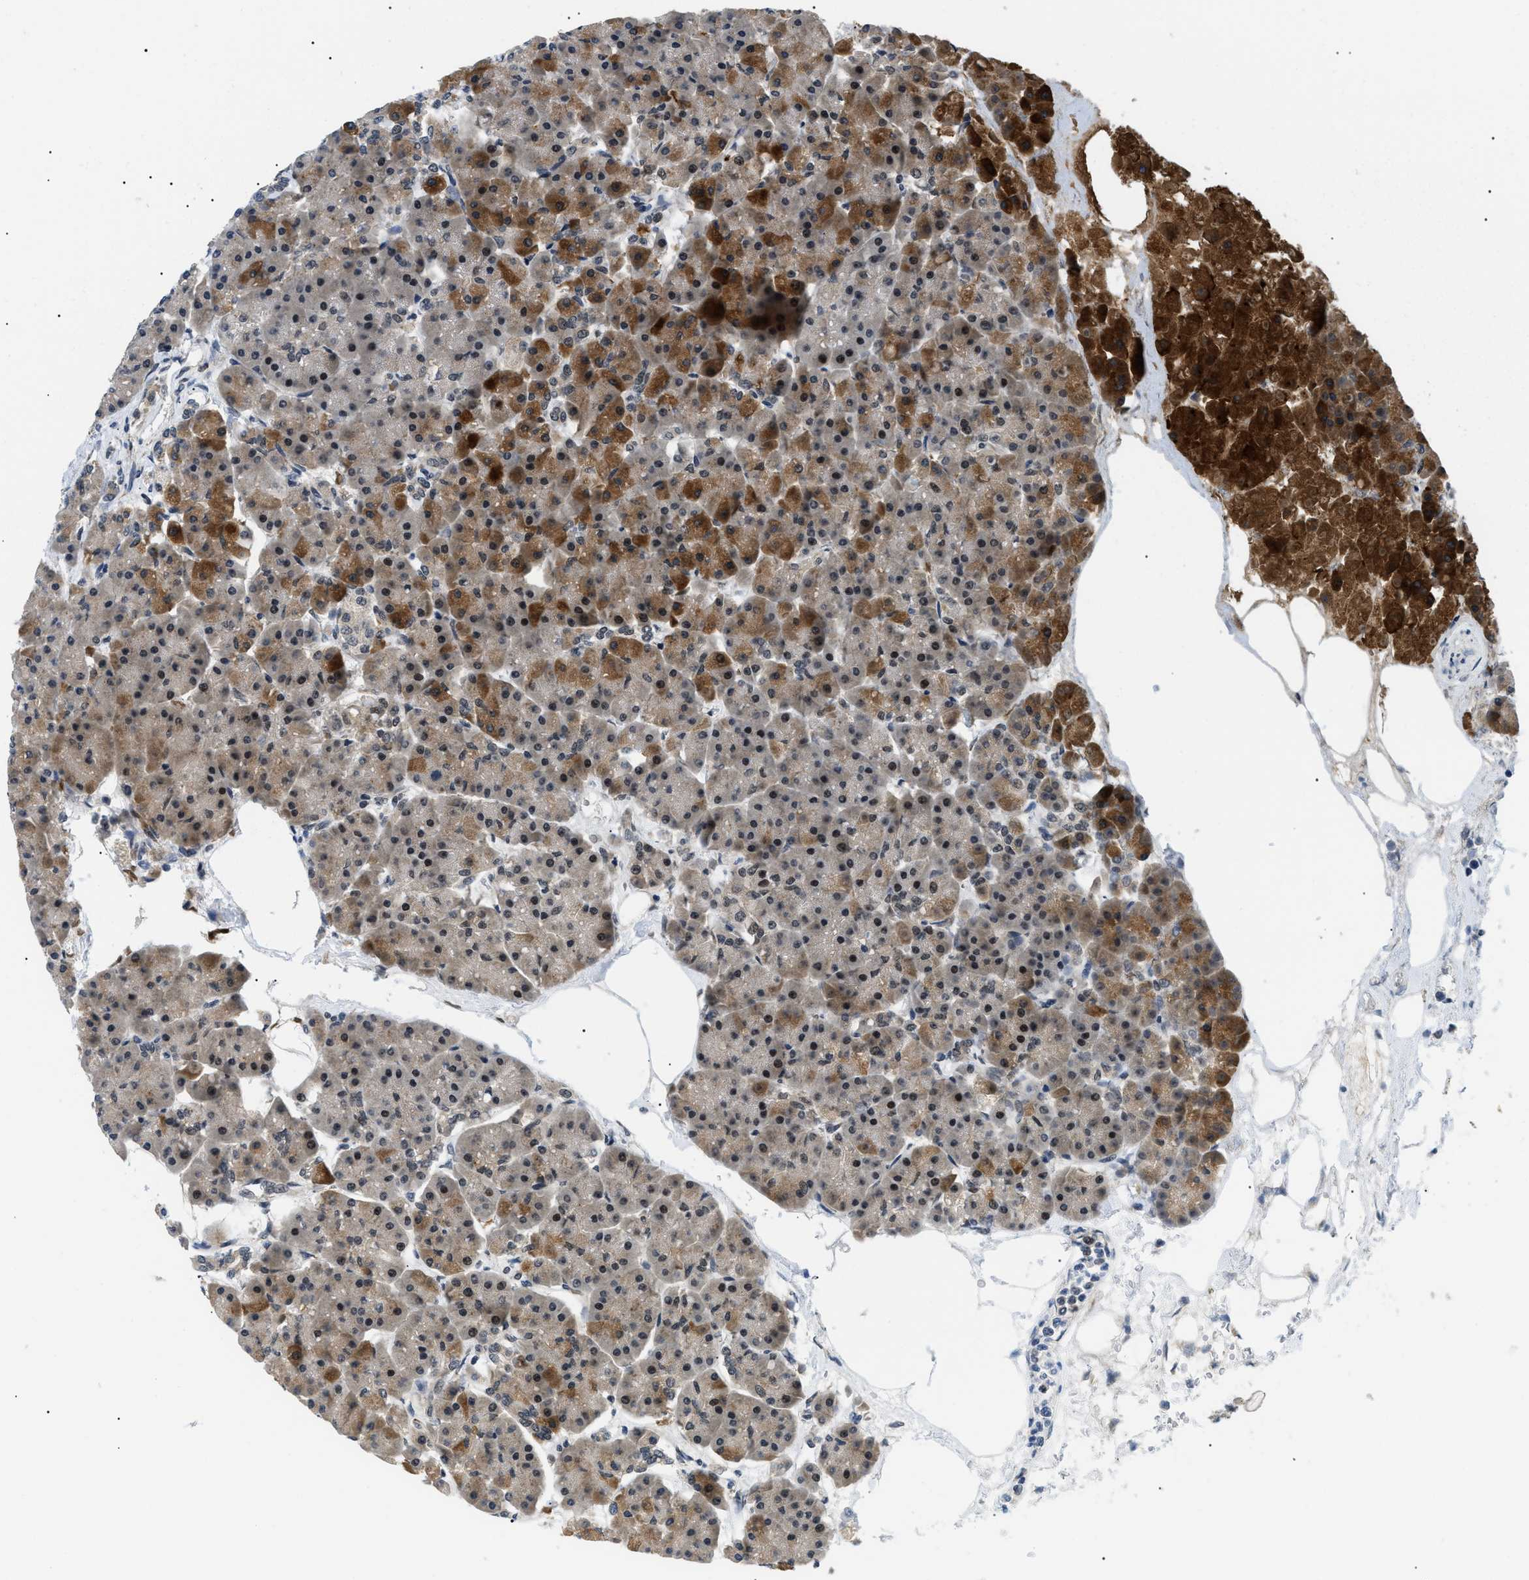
{"staining": {"intensity": "strong", "quantity": "25%-75%", "location": "cytoplasmic/membranous,nuclear"}, "tissue": "pancreas", "cell_type": "Exocrine glandular cells", "image_type": "normal", "snomed": [{"axis": "morphology", "description": "Normal tissue, NOS"}, {"axis": "topography", "description": "Pancreas"}], "caption": "Immunohistochemistry micrograph of normal pancreas: human pancreas stained using IHC exhibits high levels of strong protein expression localized specifically in the cytoplasmic/membranous,nuclear of exocrine glandular cells, appearing as a cytoplasmic/membranous,nuclear brown color.", "gene": "CWC25", "patient": {"sex": "female", "age": 70}}